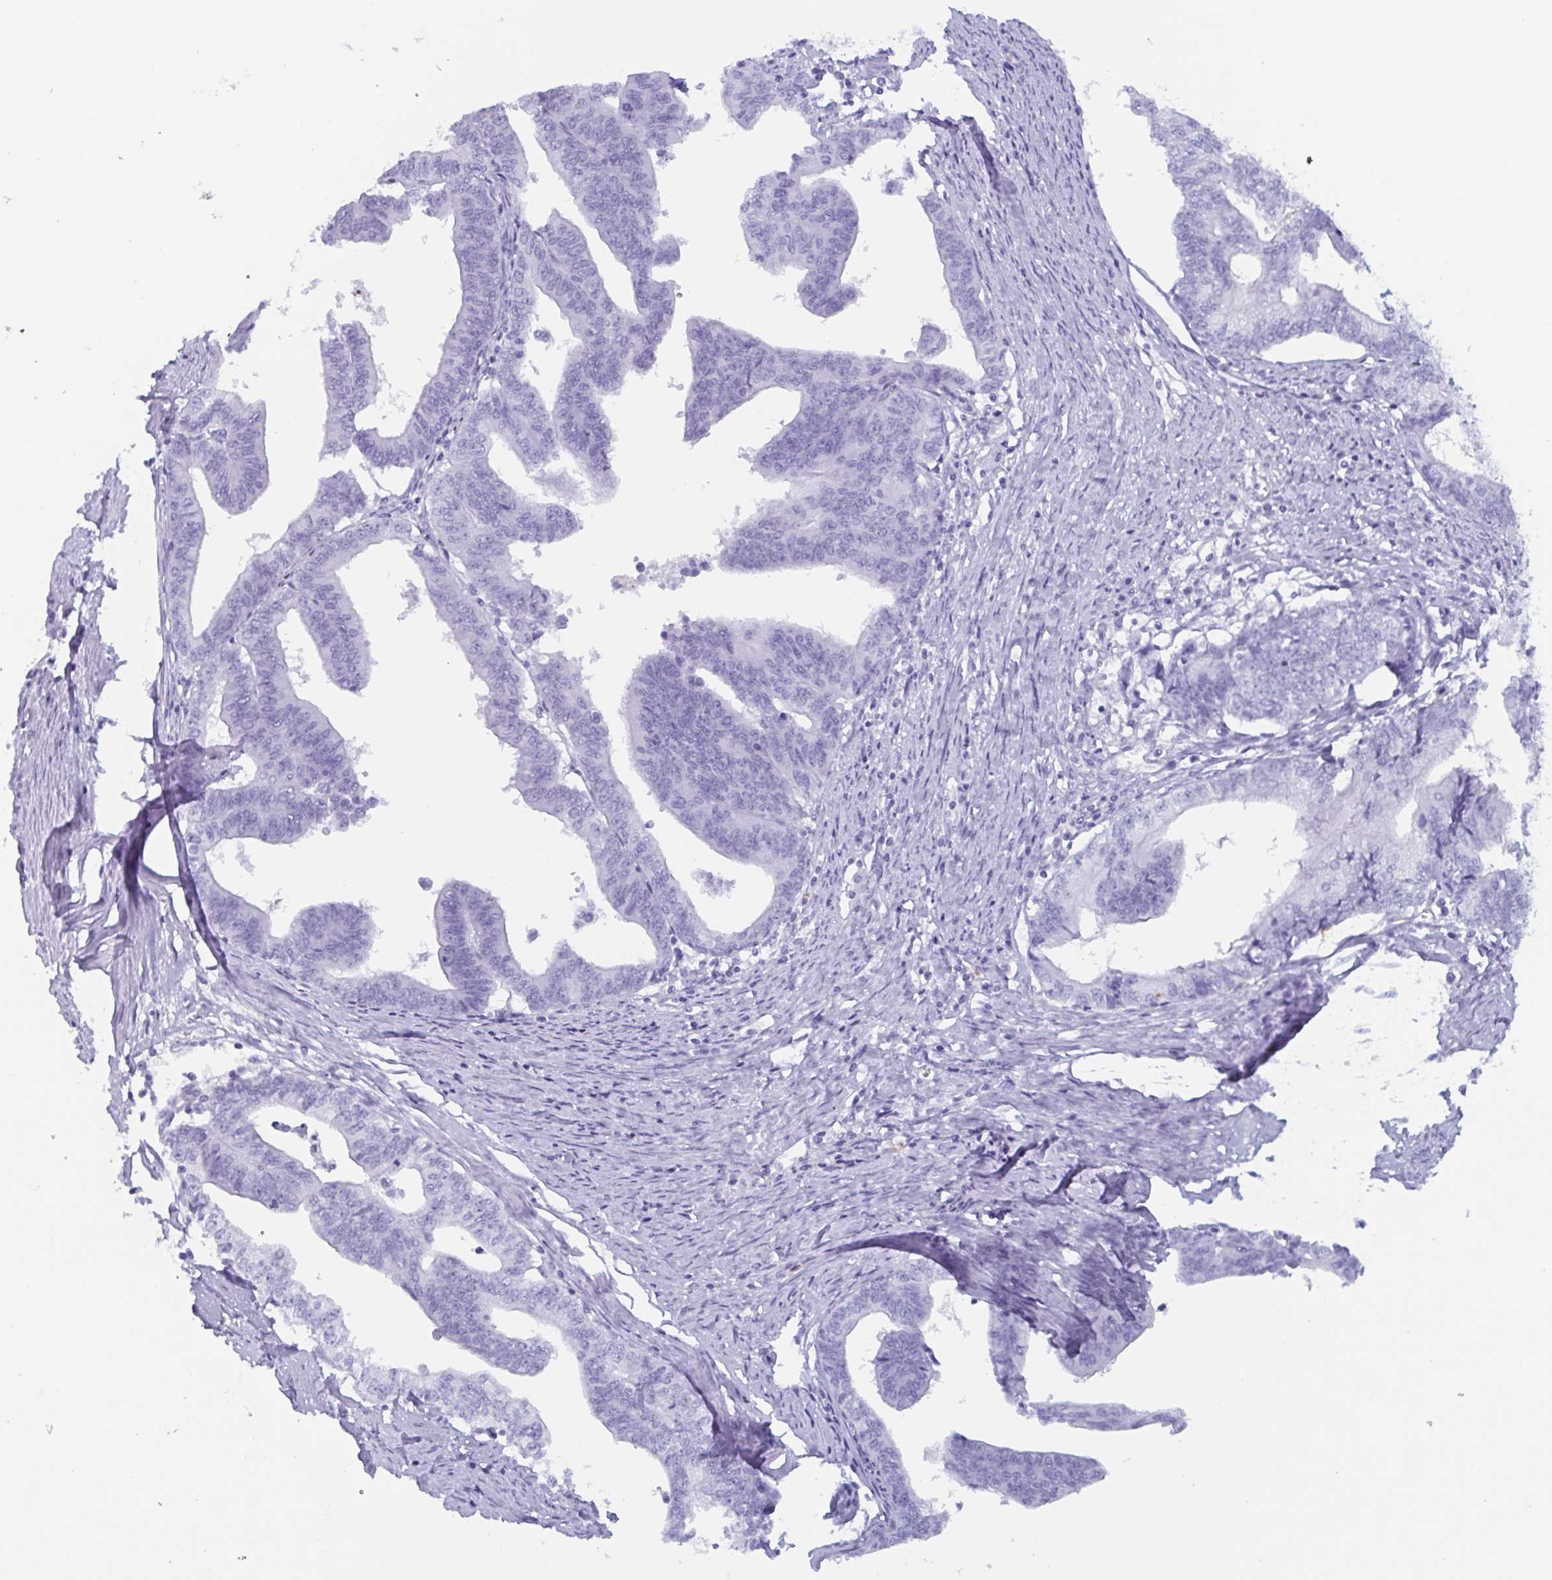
{"staining": {"intensity": "negative", "quantity": "none", "location": "none"}, "tissue": "endometrial cancer", "cell_type": "Tumor cells", "image_type": "cancer", "snomed": [{"axis": "morphology", "description": "Adenocarcinoma, NOS"}, {"axis": "topography", "description": "Endometrium"}], "caption": "The photomicrograph displays no significant expression in tumor cells of endometrial adenocarcinoma. Brightfield microscopy of IHC stained with DAB (3,3'-diaminobenzidine) (brown) and hematoxylin (blue), captured at high magnification.", "gene": "BPI", "patient": {"sex": "female", "age": 65}}